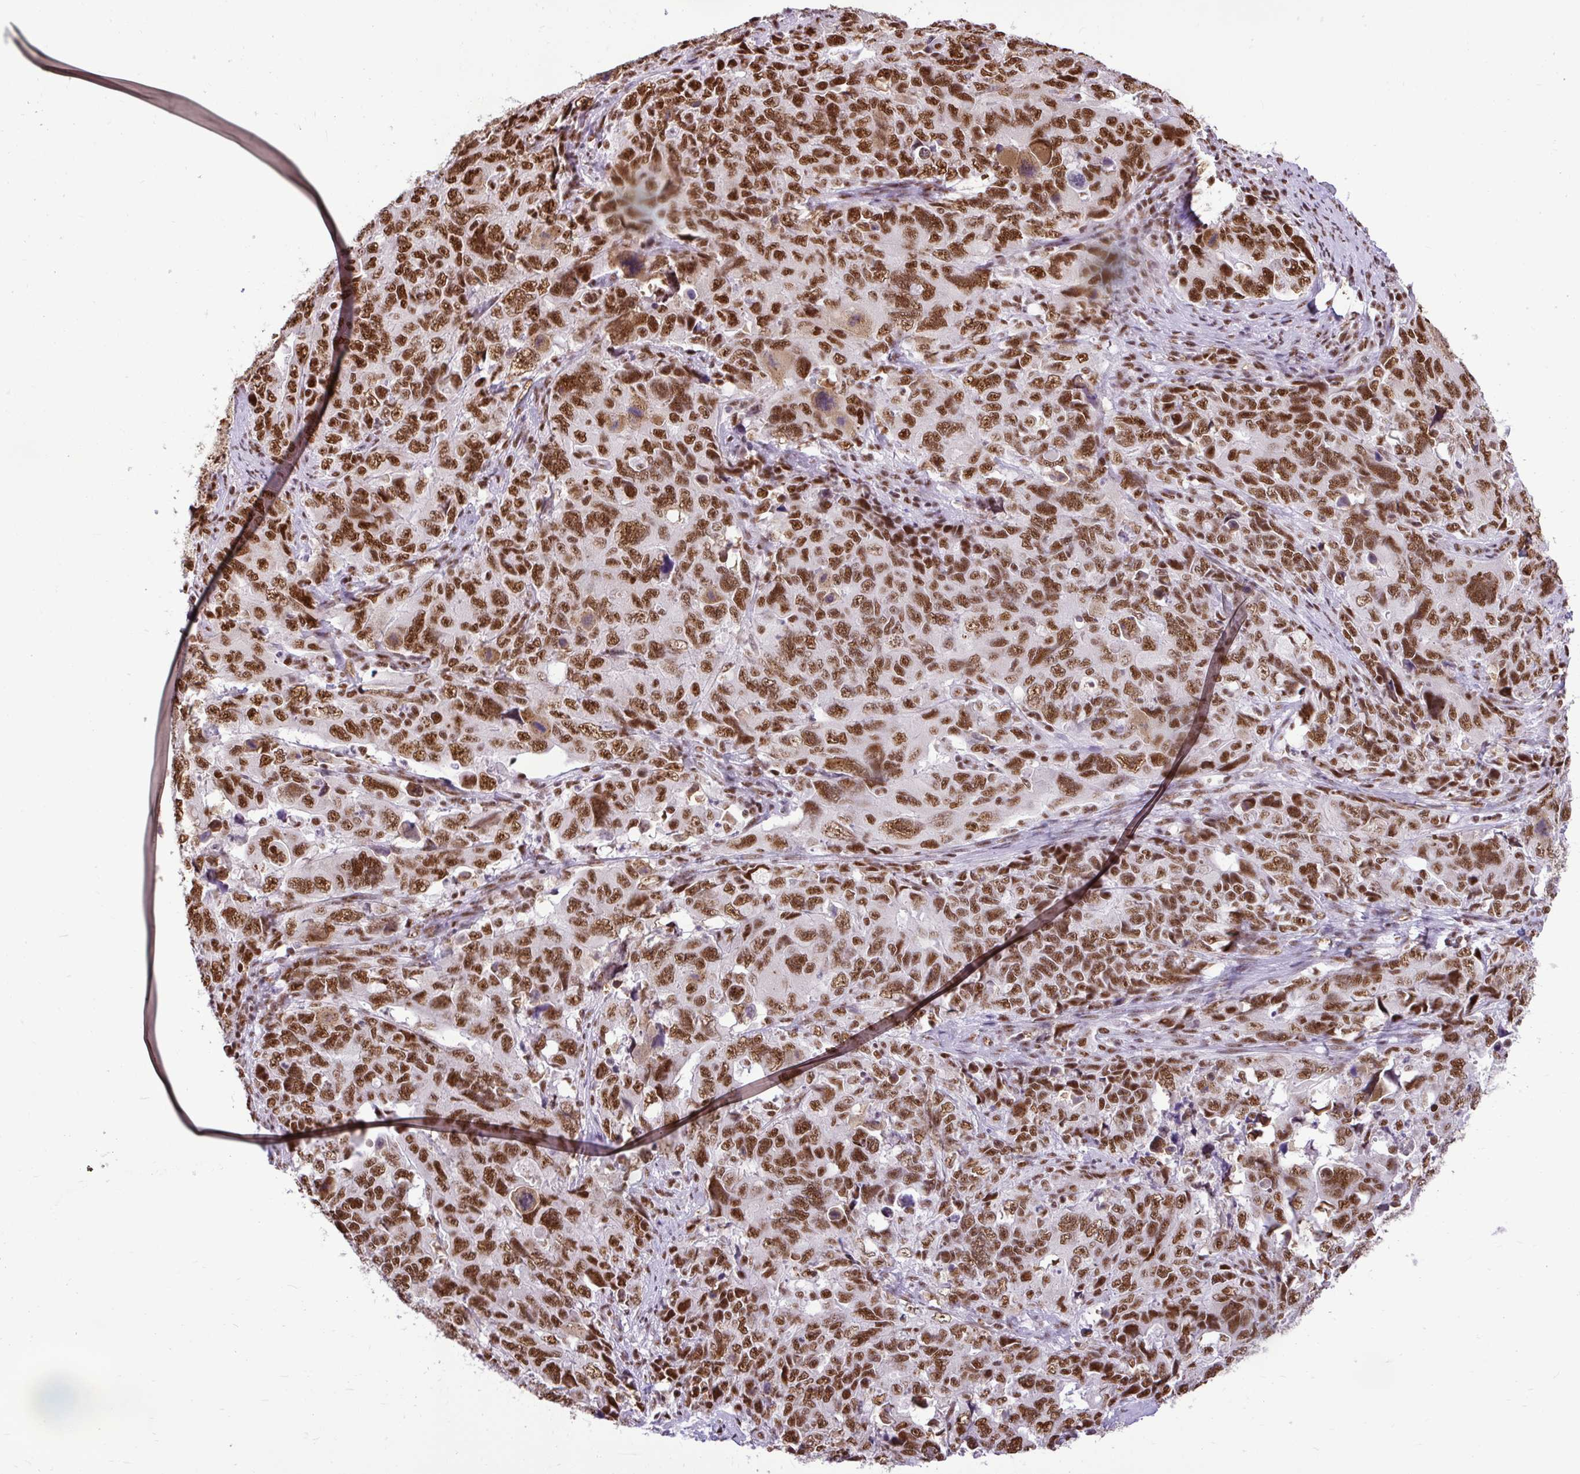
{"staining": {"intensity": "moderate", "quantity": ">75%", "location": "nuclear"}, "tissue": "cervical cancer", "cell_type": "Tumor cells", "image_type": "cancer", "snomed": [{"axis": "morphology", "description": "Adenocarcinoma, NOS"}, {"axis": "topography", "description": "Cervix"}], "caption": "A histopathology image of cervical adenocarcinoma stained for a protein displays moderate nuclear brown staining in tumor cells.", "gene": "PRPF19", "patient": {"sex": "female", "age": 63}}